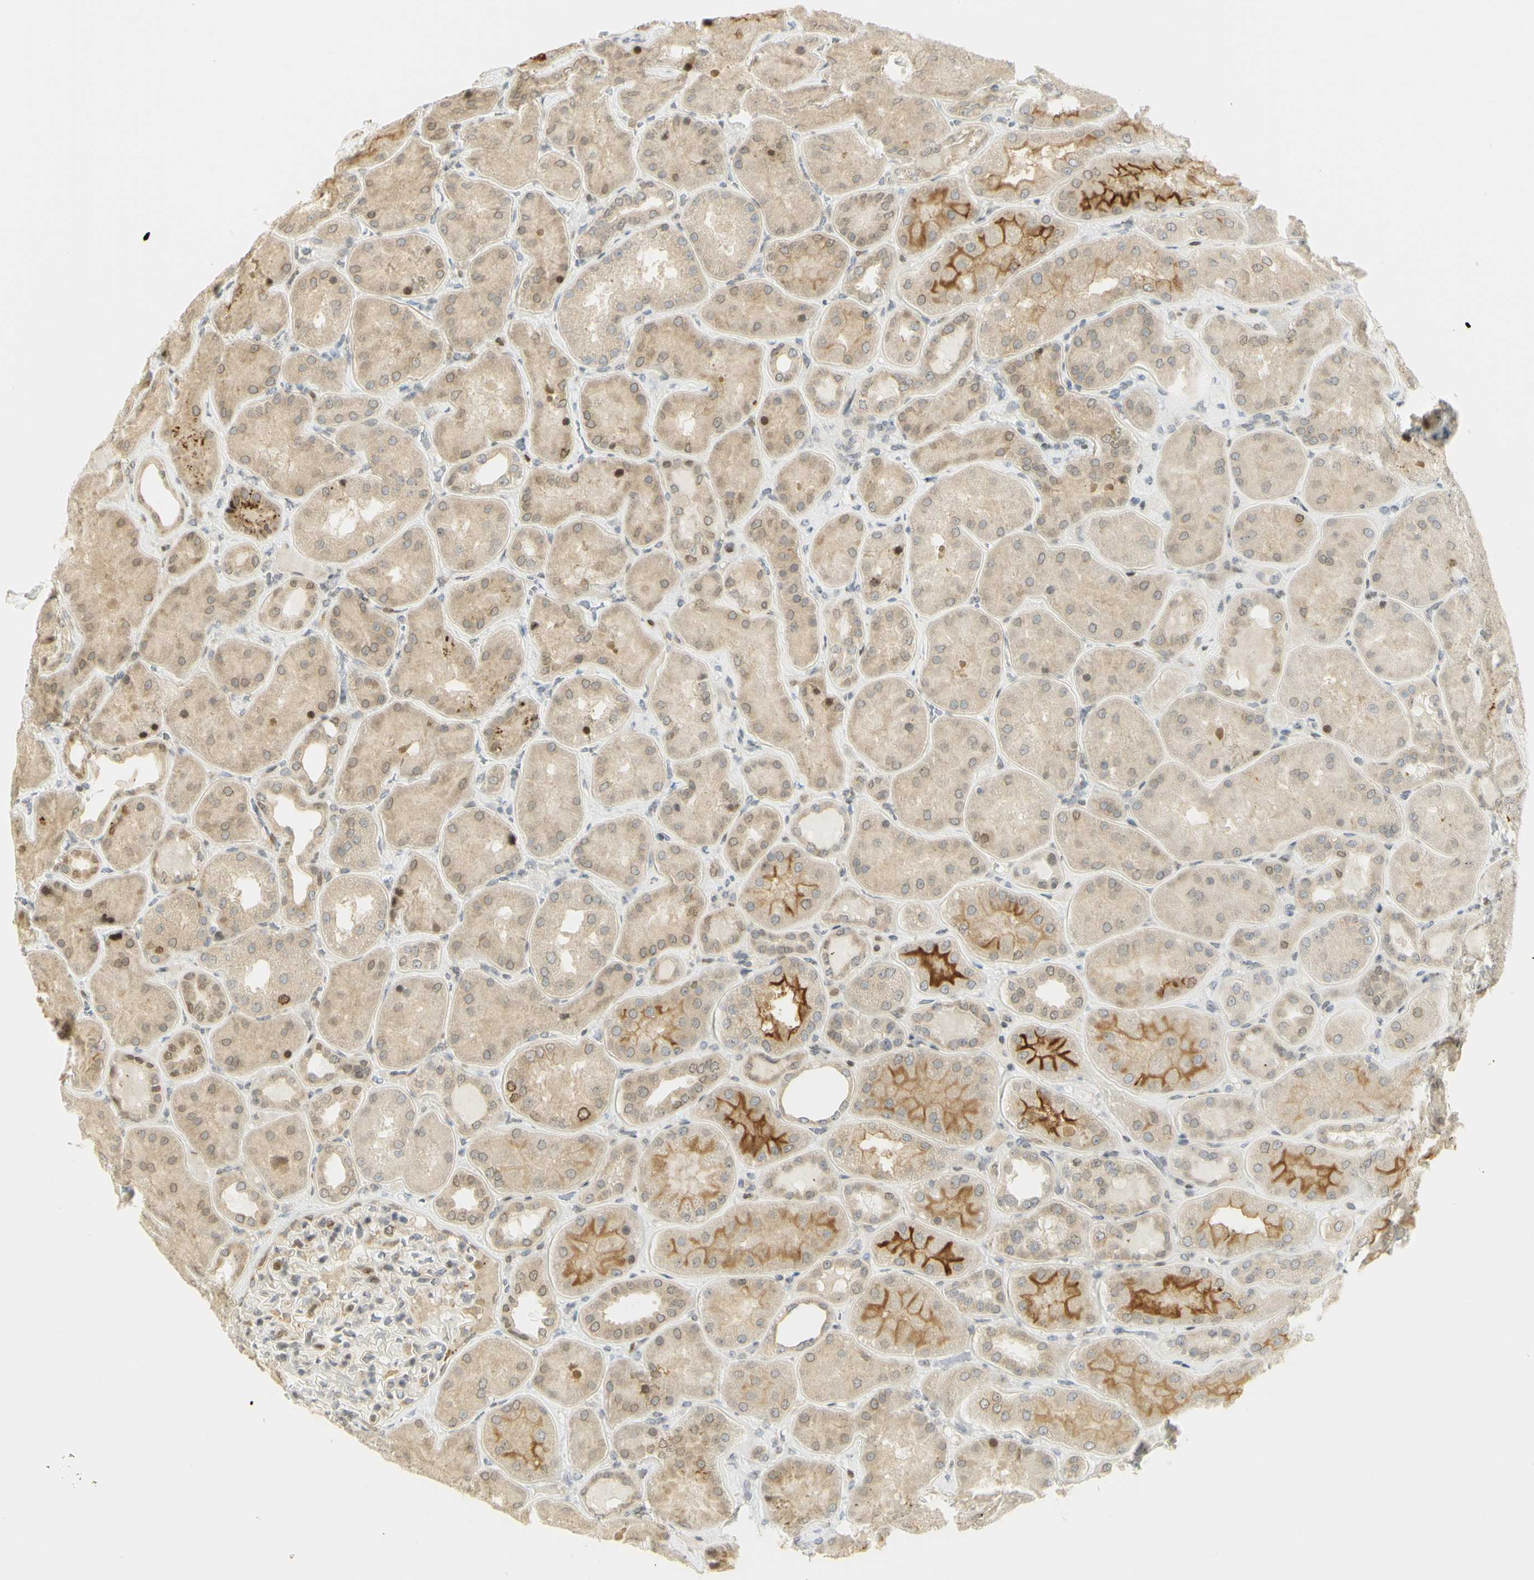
{"staining": {"intensity": "weak", "quantity": "<25%", "location": "nuclear"}, "tissue": "kidney", "cell_type": "Cells in glomeruli", "image_type": "normal", "snomed": [{"axis": "morphology", "description": "Normal tissue, NOS"}, {"axis": "topography", "description": "Kidney"}], "caption": "This photomicrograph is of benign kidney stained with immunohistochemistry to label a protein in brown with the nuclei are counter-stained blue. There is no expression in cells in glomeruli.", "gene": "KIF11", "patient": {"sex": "female", "age": 56}}